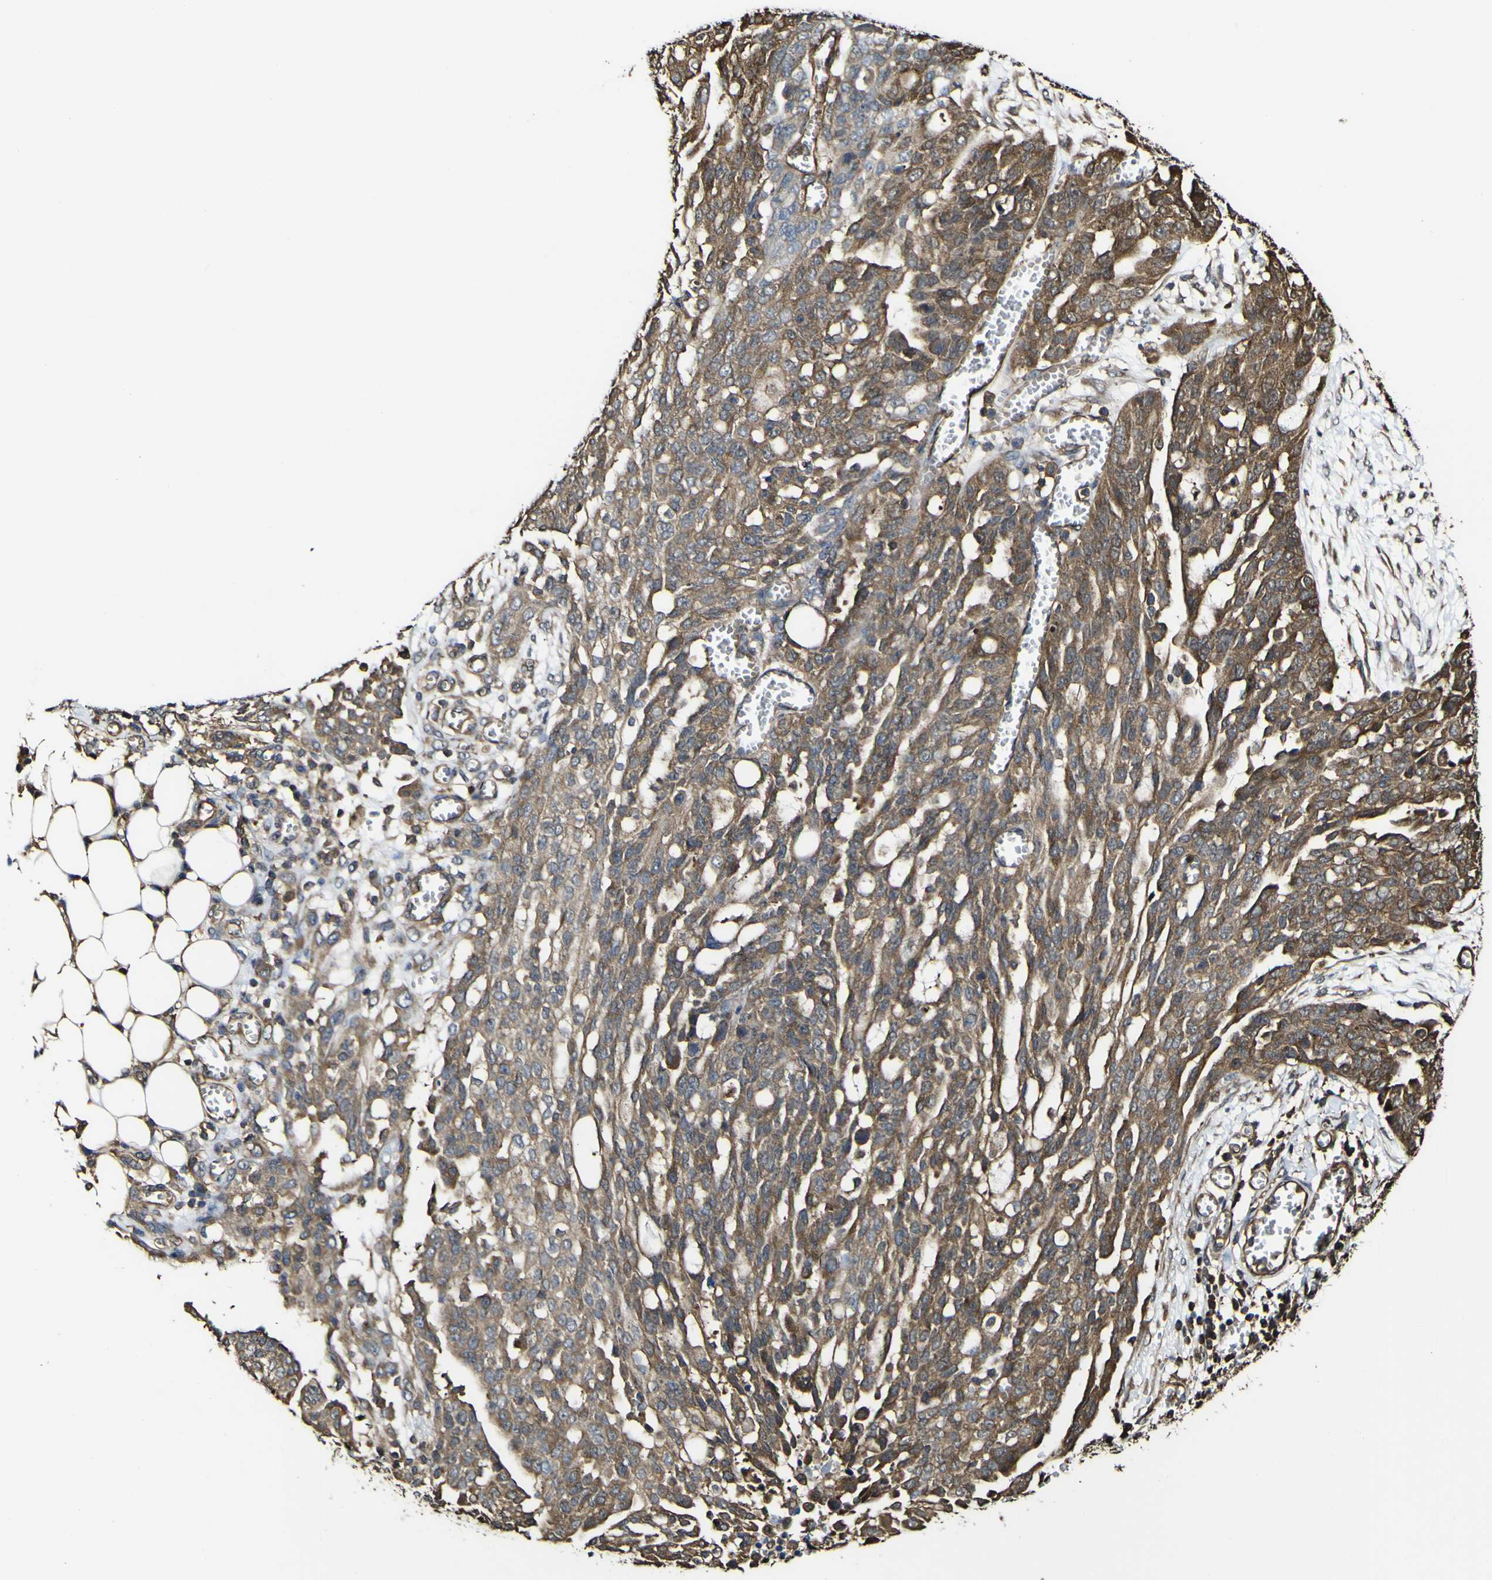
{"staining": {"intensity": "moderate", "quantity": ">75%", "location": "cytoplasmic/membranous"}, "tissue": "ovarian cancer", "cell_type": "Tumor cells", "image_type": "cancer", "snomed": [{"axis": "morphology", "description": "Cystadenocarcinoma, serous, NOS"}, {"axis": "topography", "description": "Soft tissue"}, {"axis": "topography", "description": "Ovary"}], "caption": "The immunohistochemical stain shows moderate cytoplasmic/membranous staining in tumor cells of ovarian cancer tissue.", "gene": "PTPRR", "patient": {"sex": "female", "age": 57}}